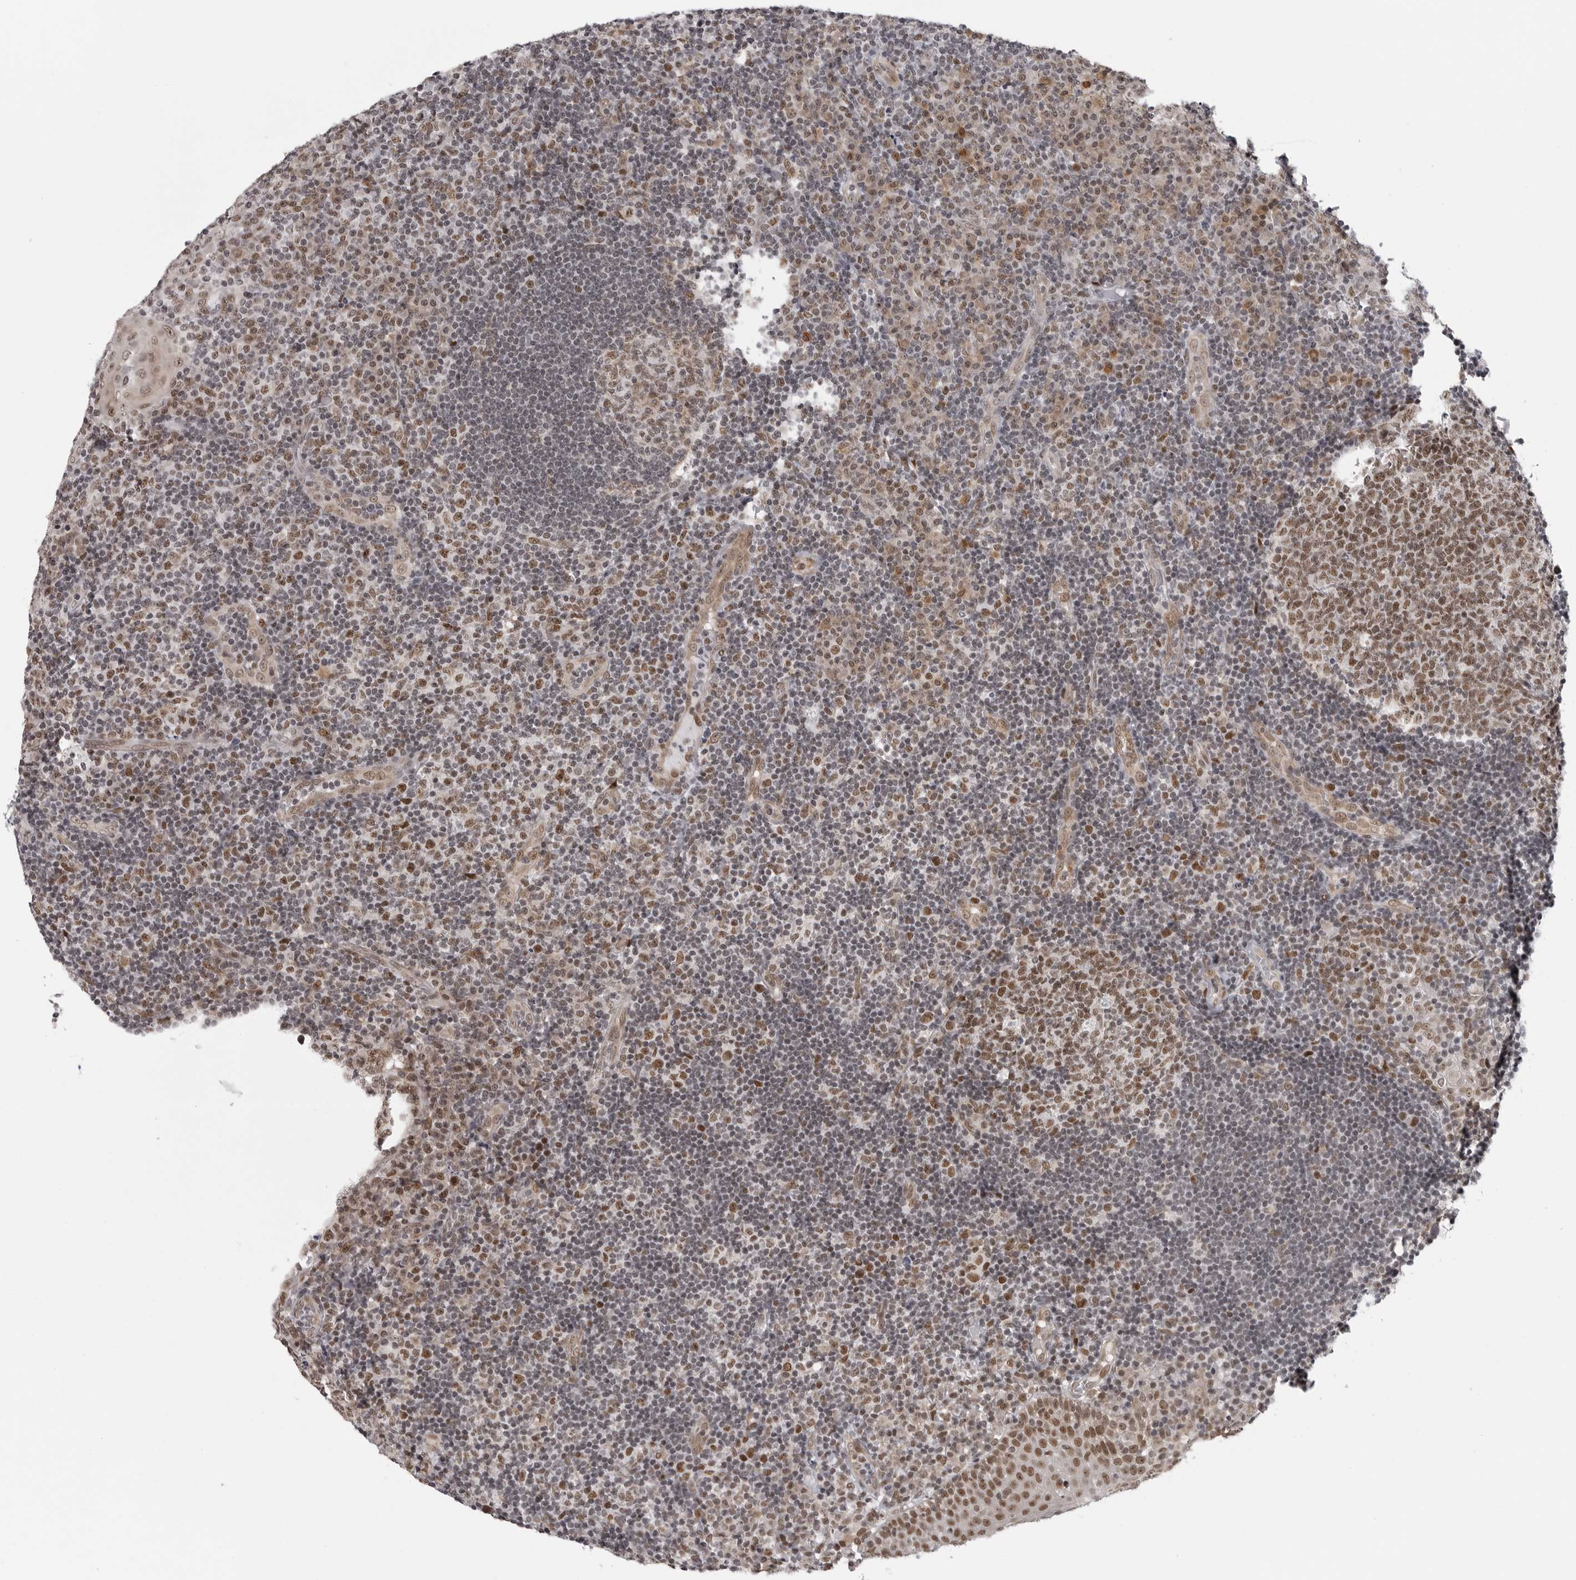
{"staining": {"intensity": "moderate", "quantity": ">75%", "location": "nuclear"}, "tissue": "tonsil", "cell_type": "Germinal center cells", "image_type": "normal", "snomed": [{"axis": "morphology", "description": "Normal tissue, NOS"}, {"axis": "topography", "description": "Tonsil"}], "caption": "IHC histopathology image of benign tonsil: tonsil stained using immunohistochemistry displays medium levels of moderate protein expression localized specifically in the nuclear of germinal center cells, appearing as a nuclear brown color.", "gene": "PRDM10", "patient": {"sex": "female", "age": 40}}